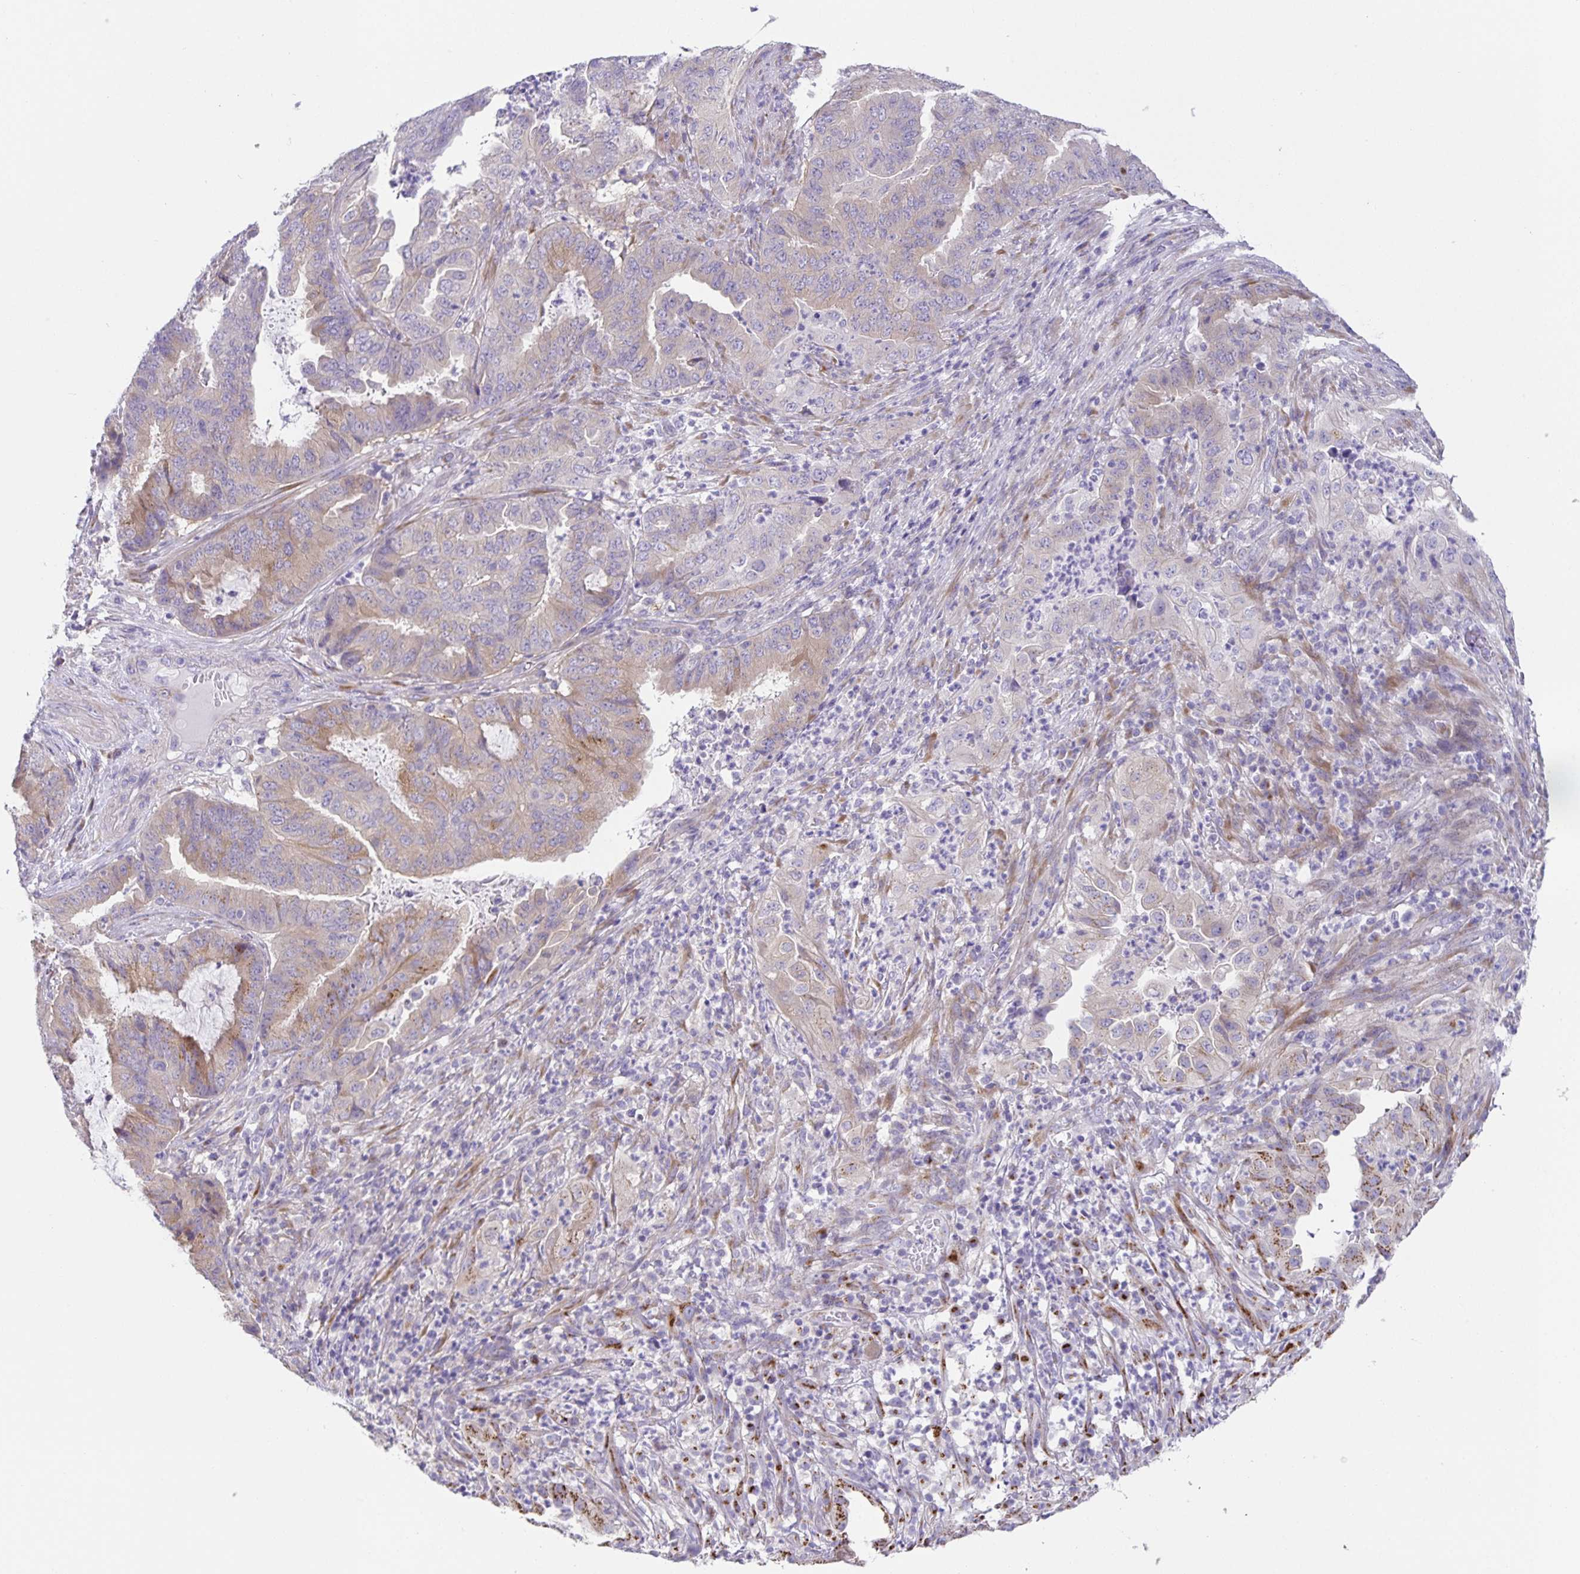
{"staining": {"intensity": "negative", "quantity": "none", "location": "none"}, "tissue": "endometrial cancer", "cell_type": "Tumor cells", "image_type": "cancer", "snomed": [{"axis": "morphology", "description": "Adenocarcinoma, NOS"}, {"axis": "topography", "description": "Endometrium"}], "caption": "A high-resolution image shows immunohistochemistry staining of endometrial cancer, which displays no significant expression in tumor cells.", "gene": "PRR36", "patient": {"sex": "female", "age": 51}}